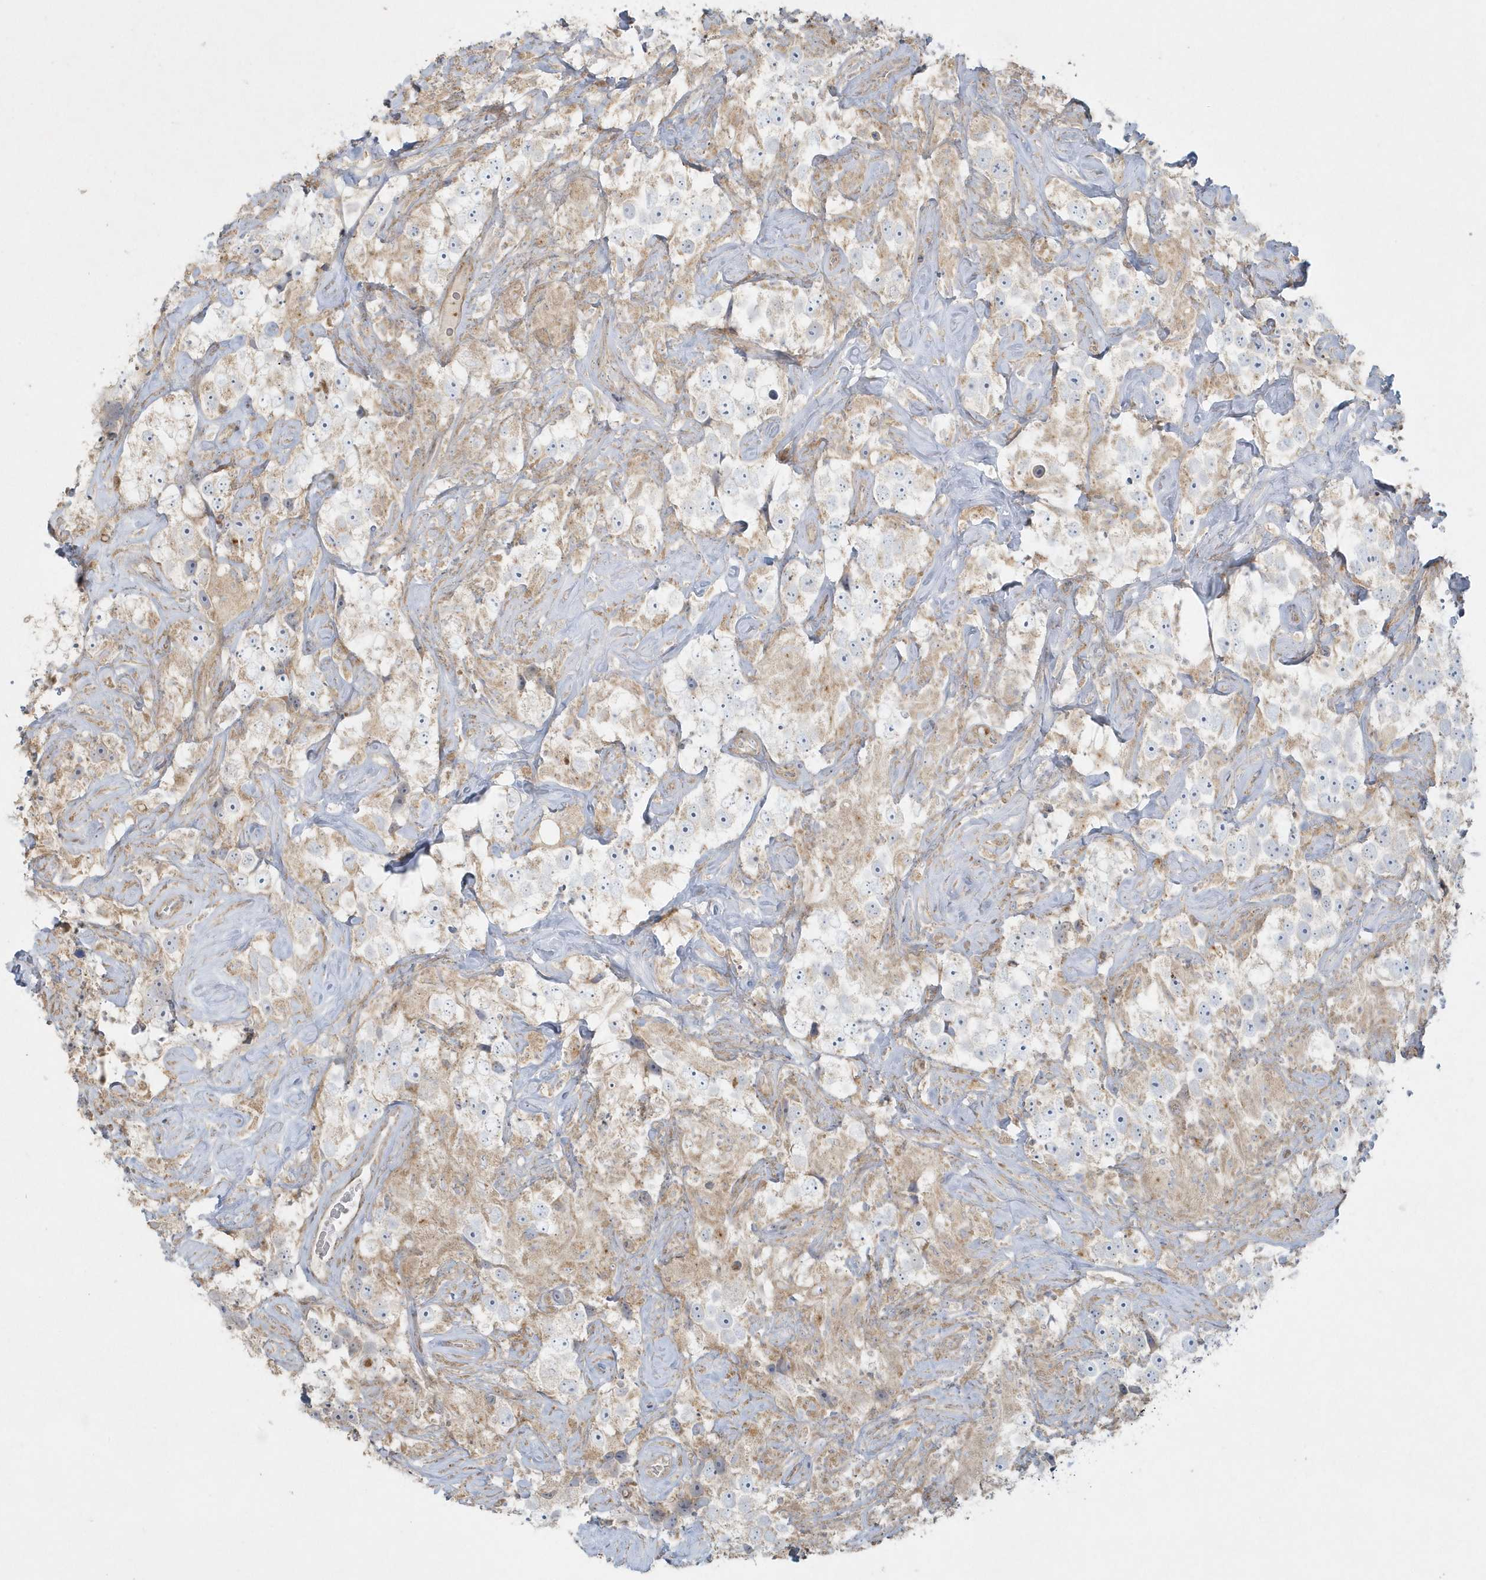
{"staining": {"intensity": "negative", "quantity": "none", "location": "none"}, "tissue": "testis cancer", "cell_type": "Tumor cells", "image_type": "cancer", "snomed": [{"axis": "morphology", "description": "Seminoma, NOS"}, {"axis": "topography", "description": "Testis"}], "caption": "A high-resolution photomicrograph shows immunohistochemistry (IHC) staining of testis cancer (seminoma), which demonstrates no significant staining in tumor cells.", "gene": "BLTP3A", "patient": {"sex": "male", "age": 49}}